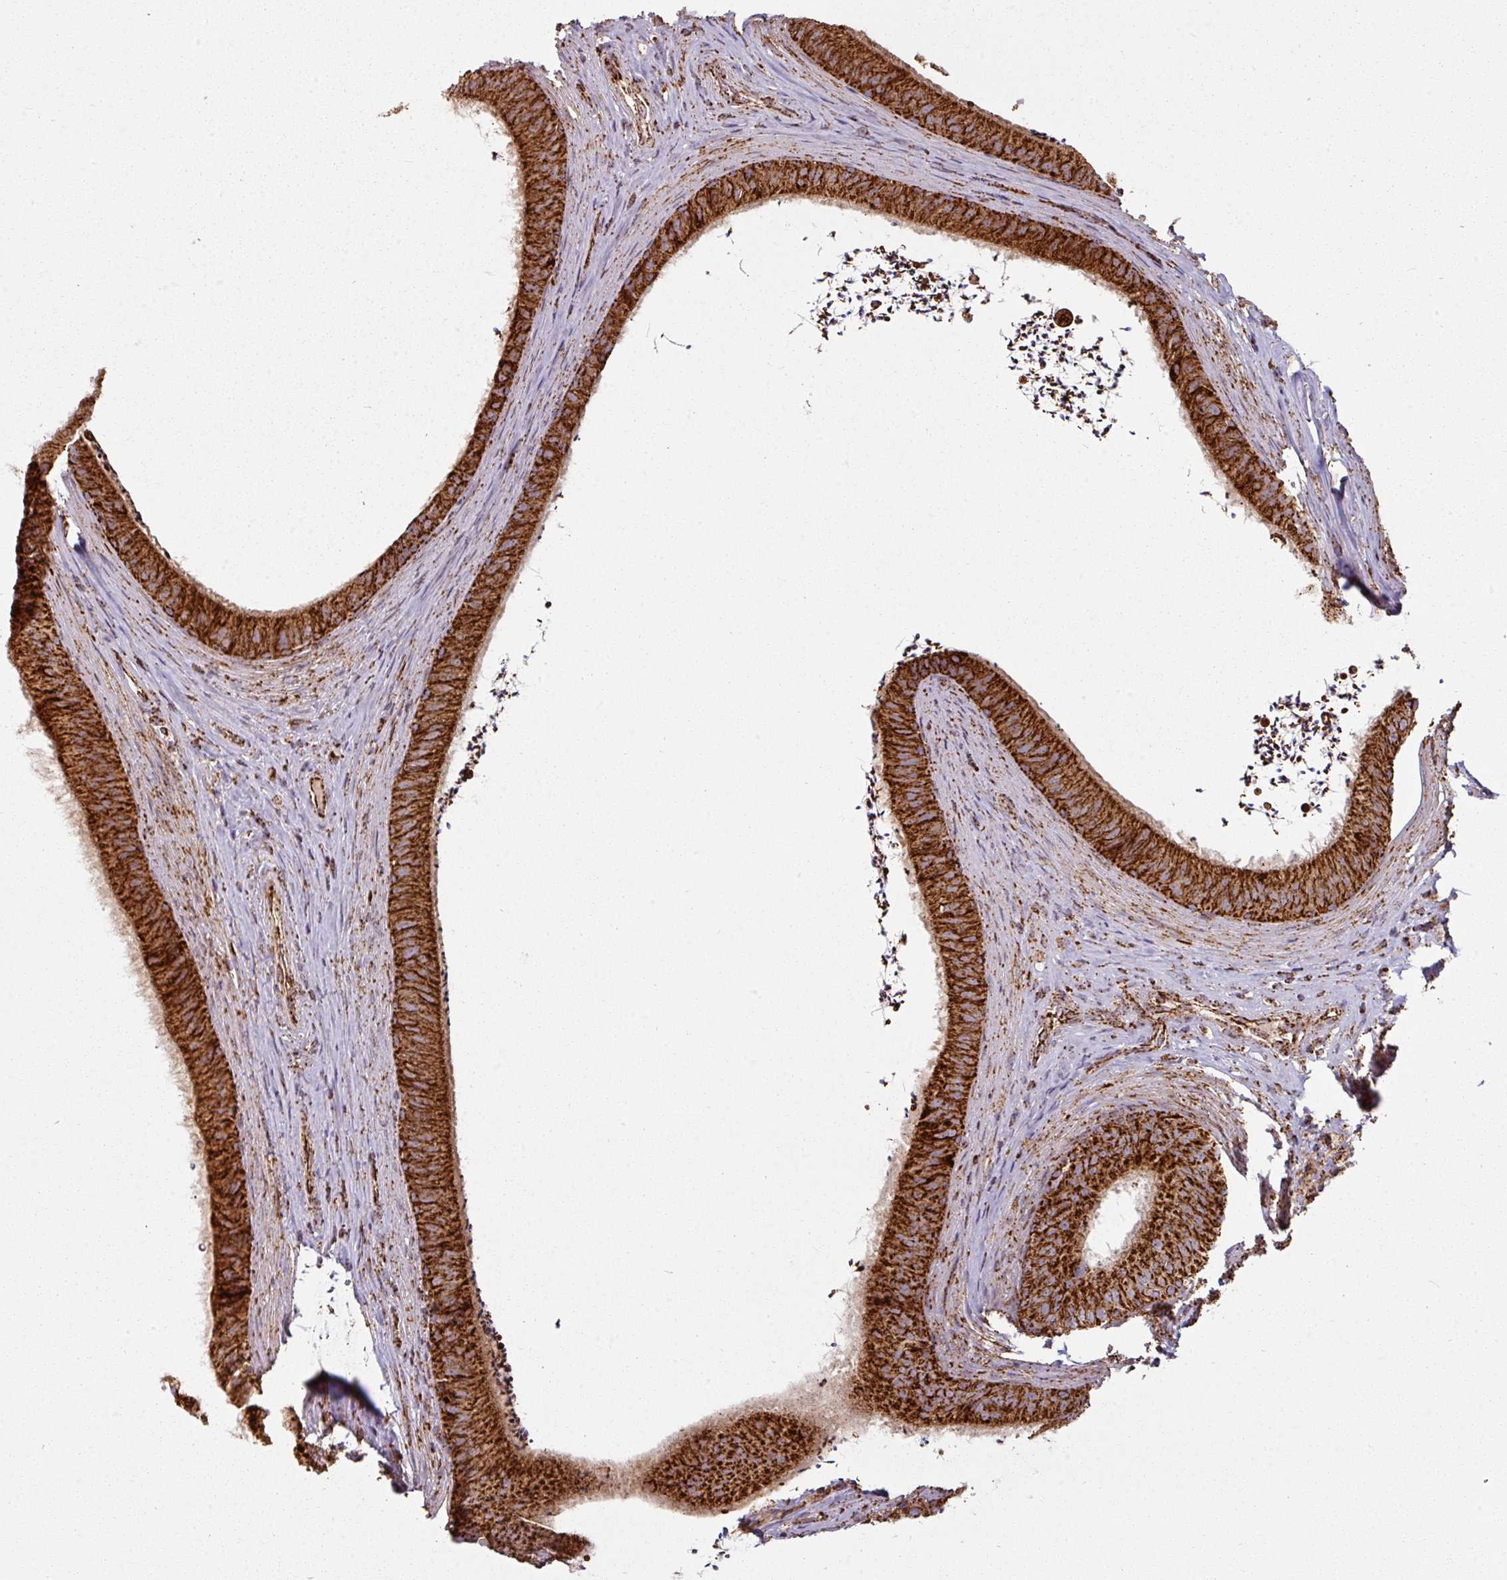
{"staining": {"intensity": "strong", "quantity": ">75%", "location": "cytoplasmic/membranous"}, "tissue": "epididymis", "cell_type": "Glandular cells", "image_type": "normal", "snomed": [{"axis": "morphology", "description": "Normal tissue, NOS"}, {"axis": "topography", "description": "Testis"}, {"axis": "topography", "description": "Epididymis"}], "caption": "A brown stain labels strong cytoplasmic/membranous expression of a protein in glandular cells of normal epididymis. The staining is performed using DAB (3,3'-diaminobenzidine) brown chromogen to label protein expression. The nuclei are counter-stained blue using hematoxylin.", "gene": "TRAP1", "patient": {"sex": "male", "age": 41}}